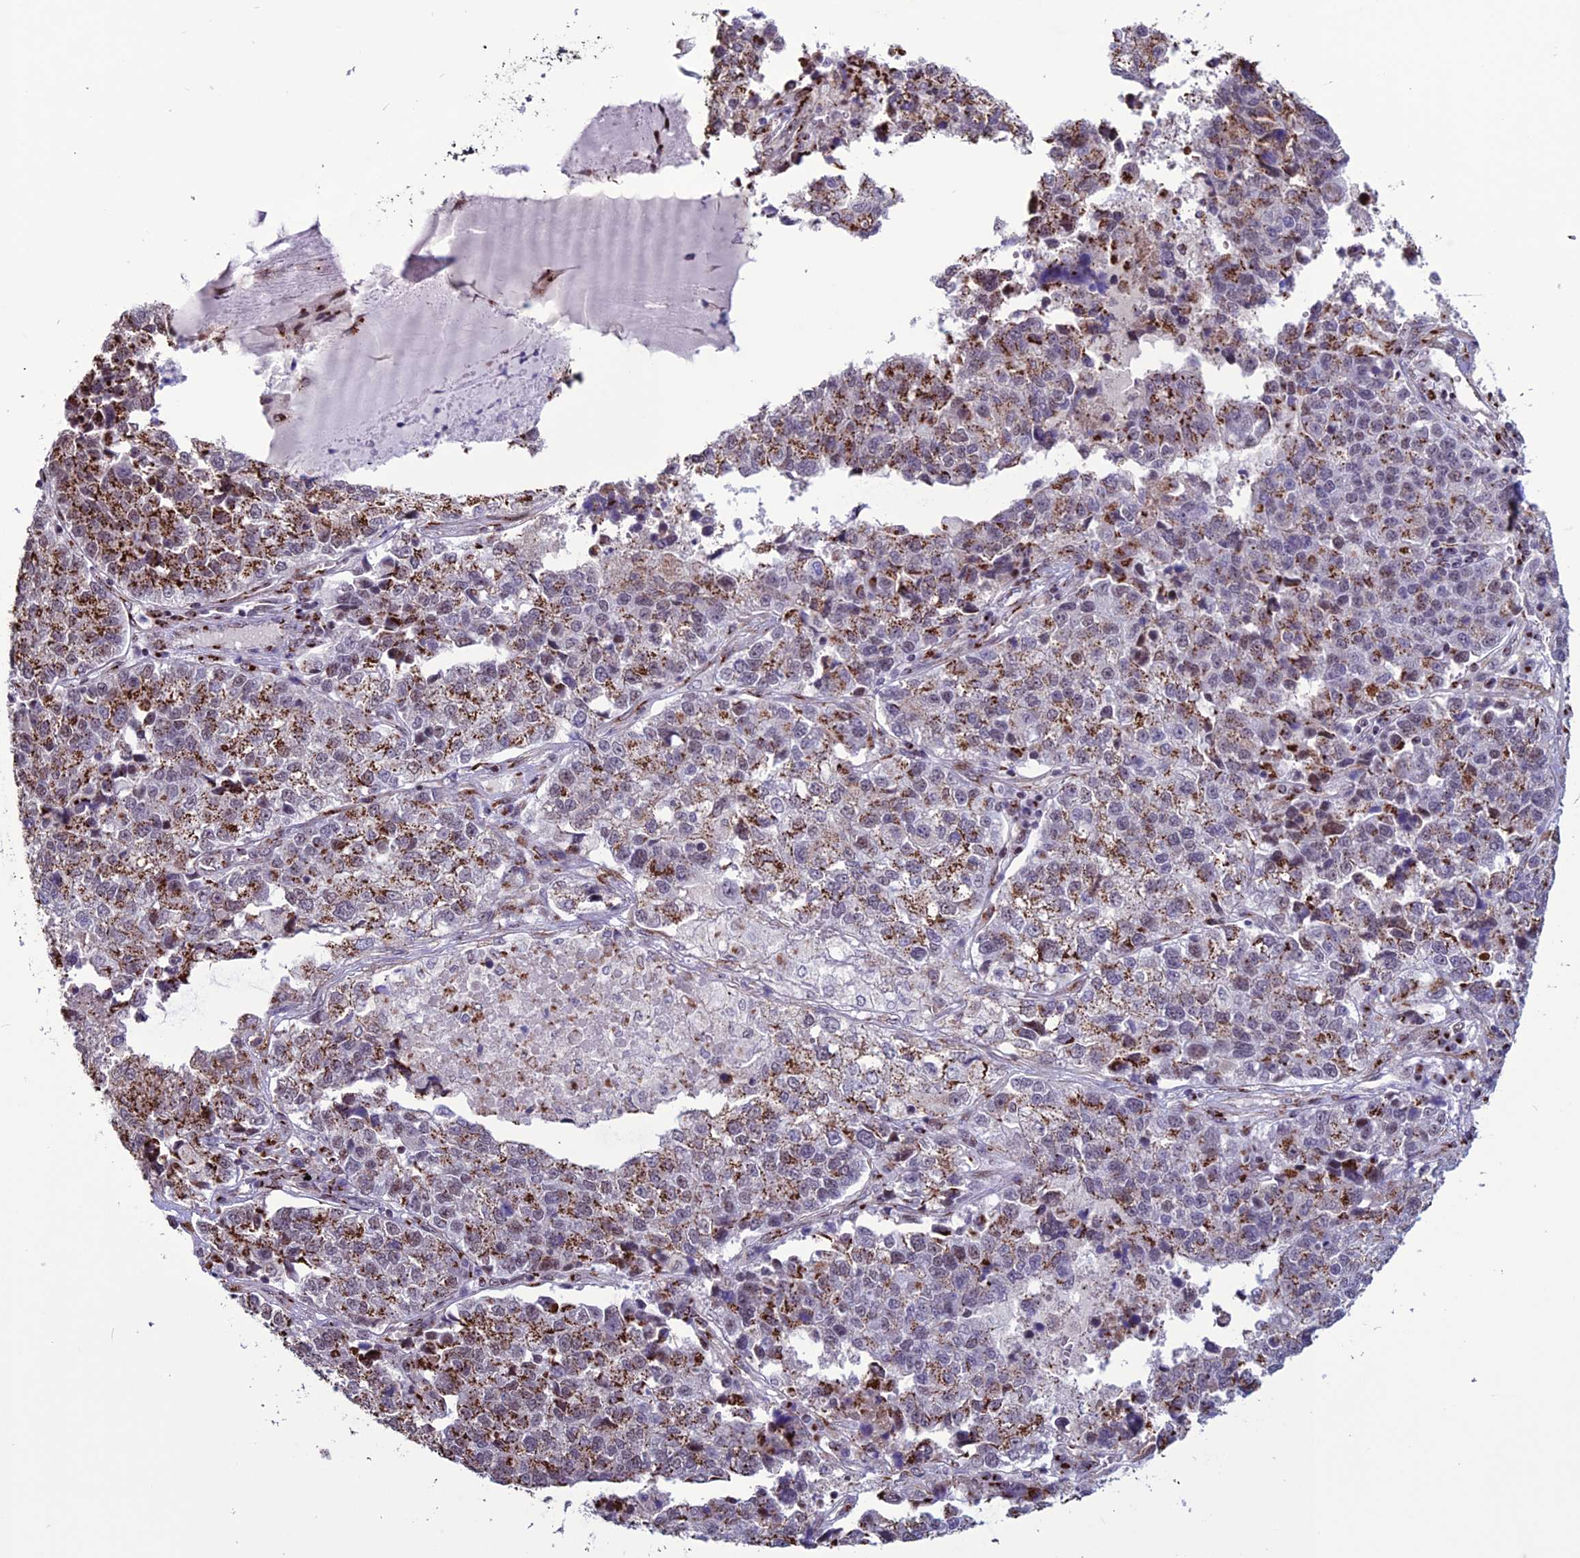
{"staining": {"intensity": "strong", "quantity": "25%-75%", "location": "cytoplasmic/membranous"}, "tissue": "lung cancer", "cell_type": "Tumor cells", "image_type": "cancer", "snomed": [{"axis": "morphology", "description": "Adenocarcinoma, NOS"}, {"axis": "topography", "description": "Lung"}], "caption": "Immunohistochemical staining of lung adenocarcinoma exhibits strong cytoplasmic/membranous protein positivity in about 25%-75% of tumor cells. (DAB IHC with brightfield microscopy, high magnification).", "gene": "PLEKHA4", "patient": {"sex": "male", "age": 49}}